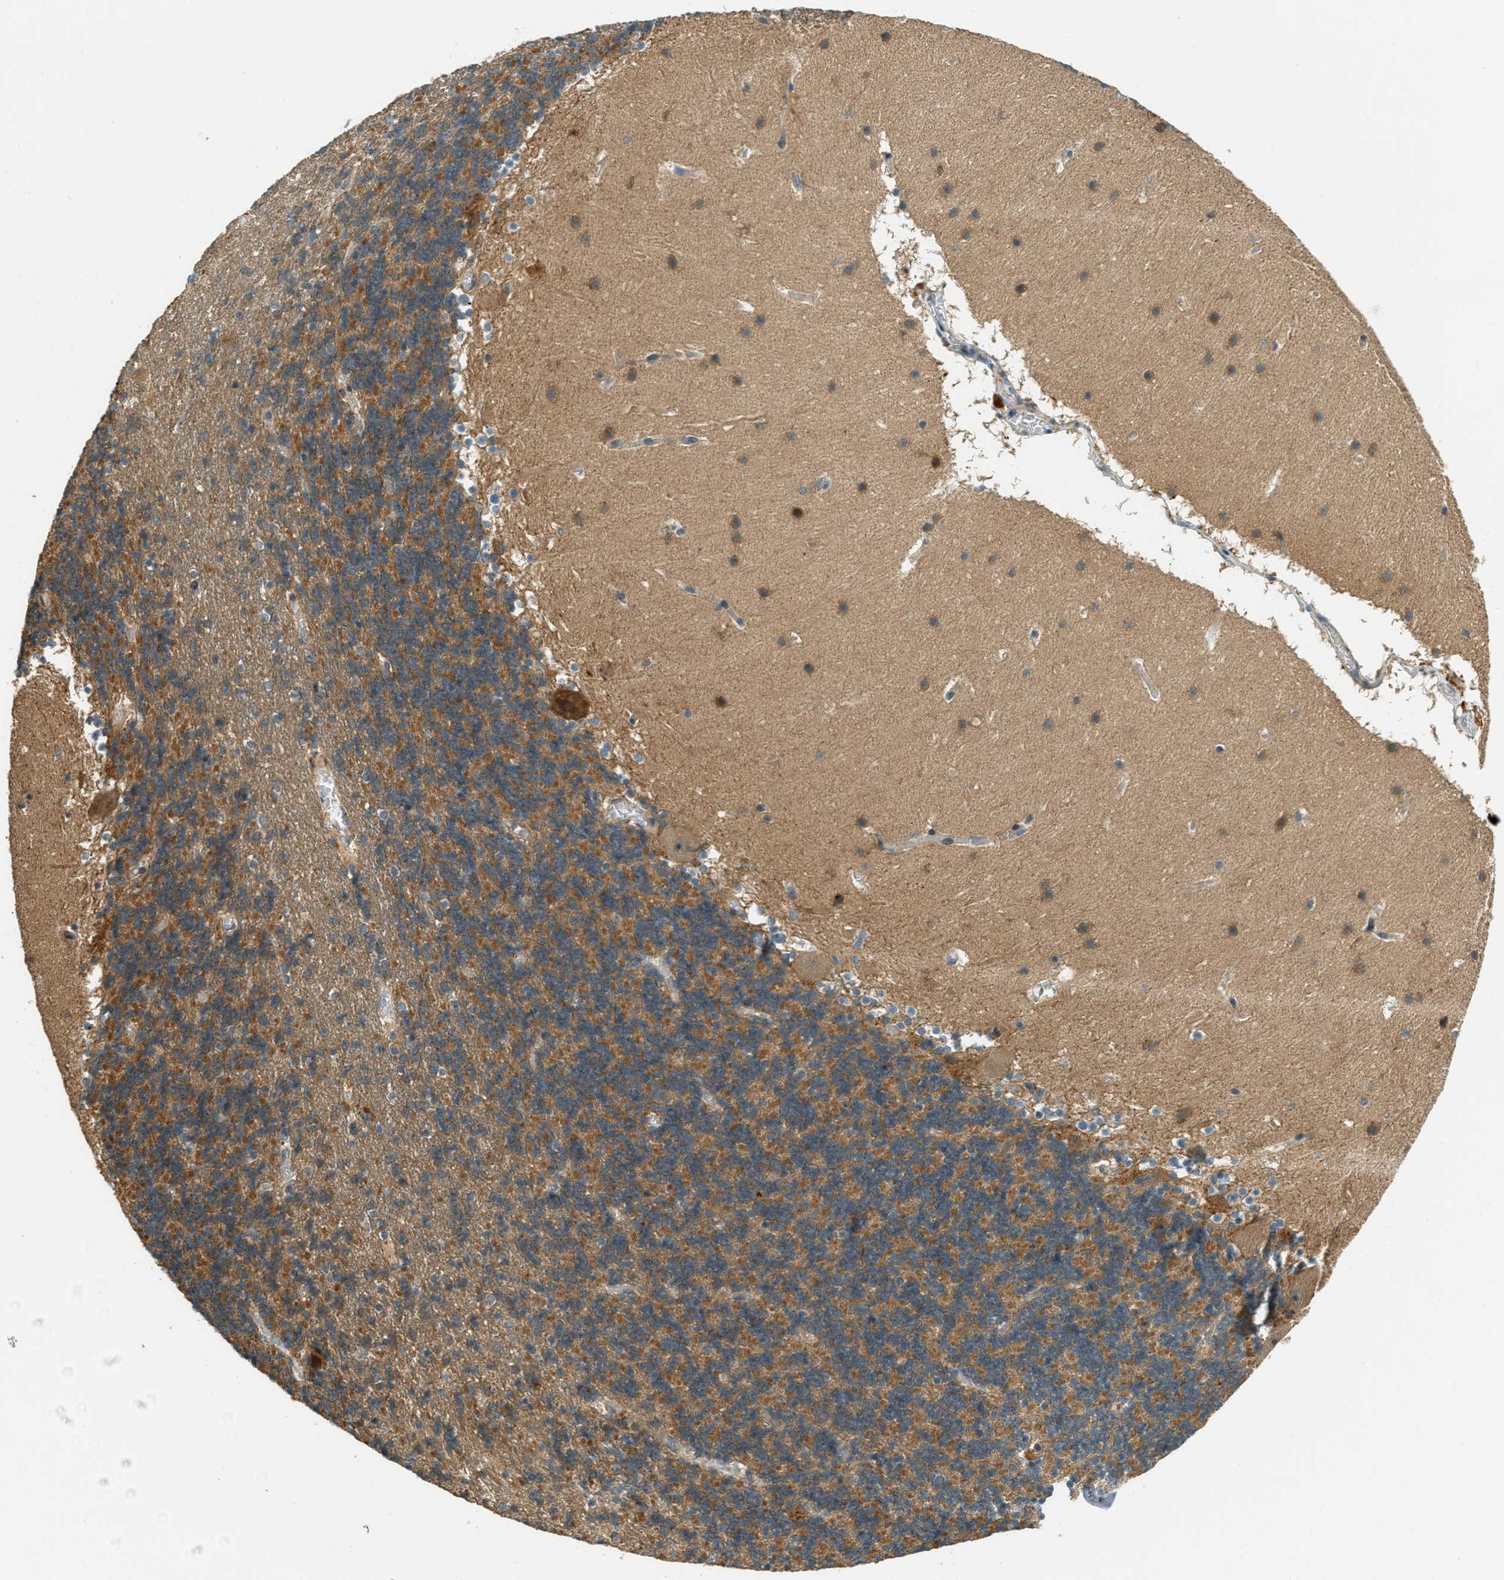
{"staining": {"intensity": "moderate", "quantity": ">75%", "location": "cytoplasmic/membranous"}, "tissue": "cerebellum", "cell_type": "Cells in granular layer", "image_type": "normal", "snomed": [{"axis": "morphology", "description": "Normal tissue, NOS"}, {"axis": "topography", "description": "Cerebellum"}], "caption": "Immunohistochemistry (IHC) of unremarkable human cerebellum shows medium levels of moderate cytoplasmic/membranous staining in about >75% of cells in granular layer. (Brightfield microscopy of DAB IHC at high magnification).", "gene": "PTPN23", "patient": {"sex": "male", "age": 45}}